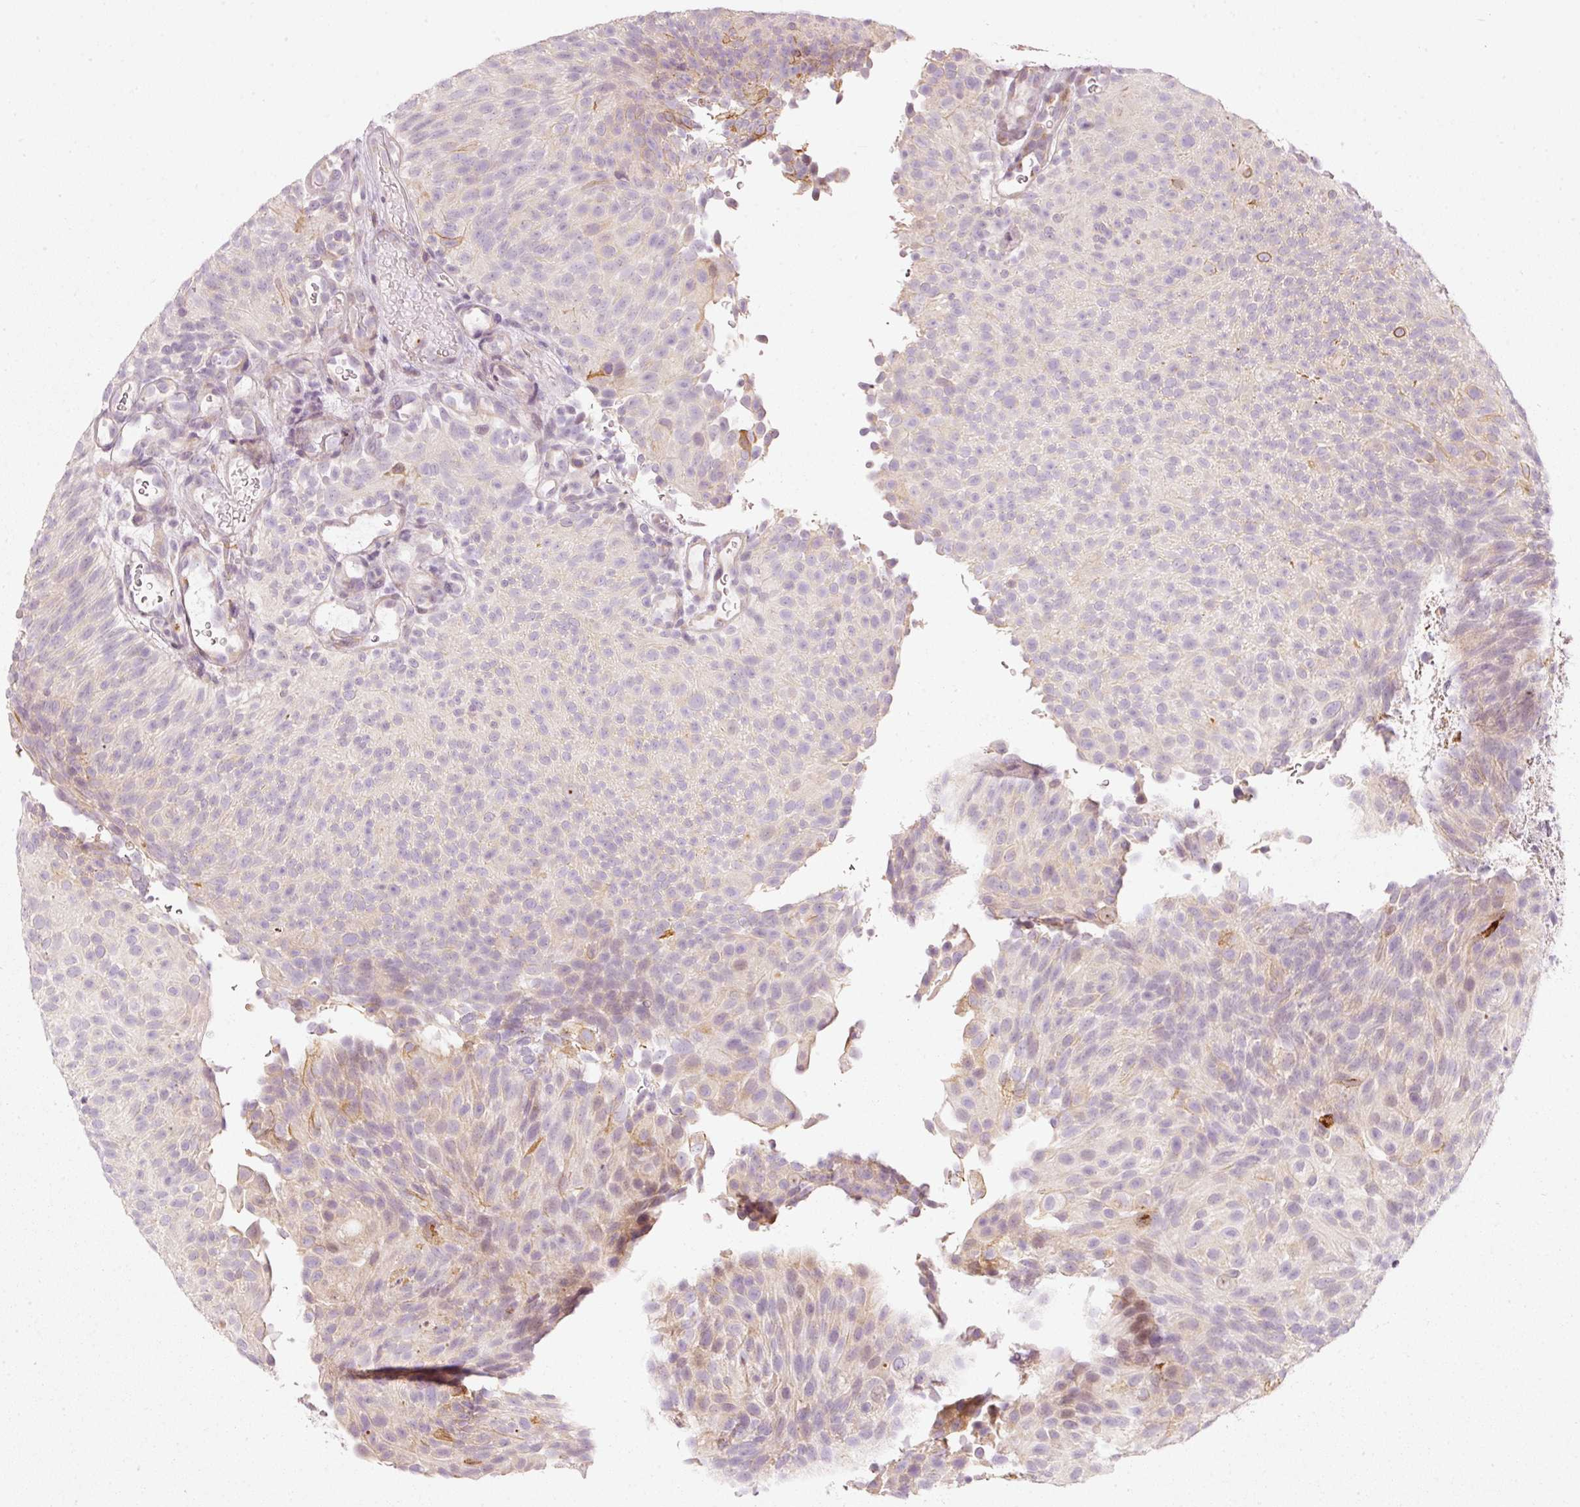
{"staining": {"intensity": "weak", "quantity": "<25%", "location": "cytoplasmic/membranous"}, "tissue": "urothelial cancer", "cell_type": "Tumor cells", "image_type": "cancer", "snomed": [{"axis": "morphology", "description": "Urothelial carcinoma, Low grade"}, {"axis": "topography", "description": "Urinary bladder"}], "caption": "Tumor cells are negative for brown protein staining in urothelial cancer. (DAB (3,3'-diaminobenzidine) immunohistochemistry visualized using brightfield microscopy, high magnification).", "gene": "SLC20A1", "patient": {"sex": "male", "age": 78}}